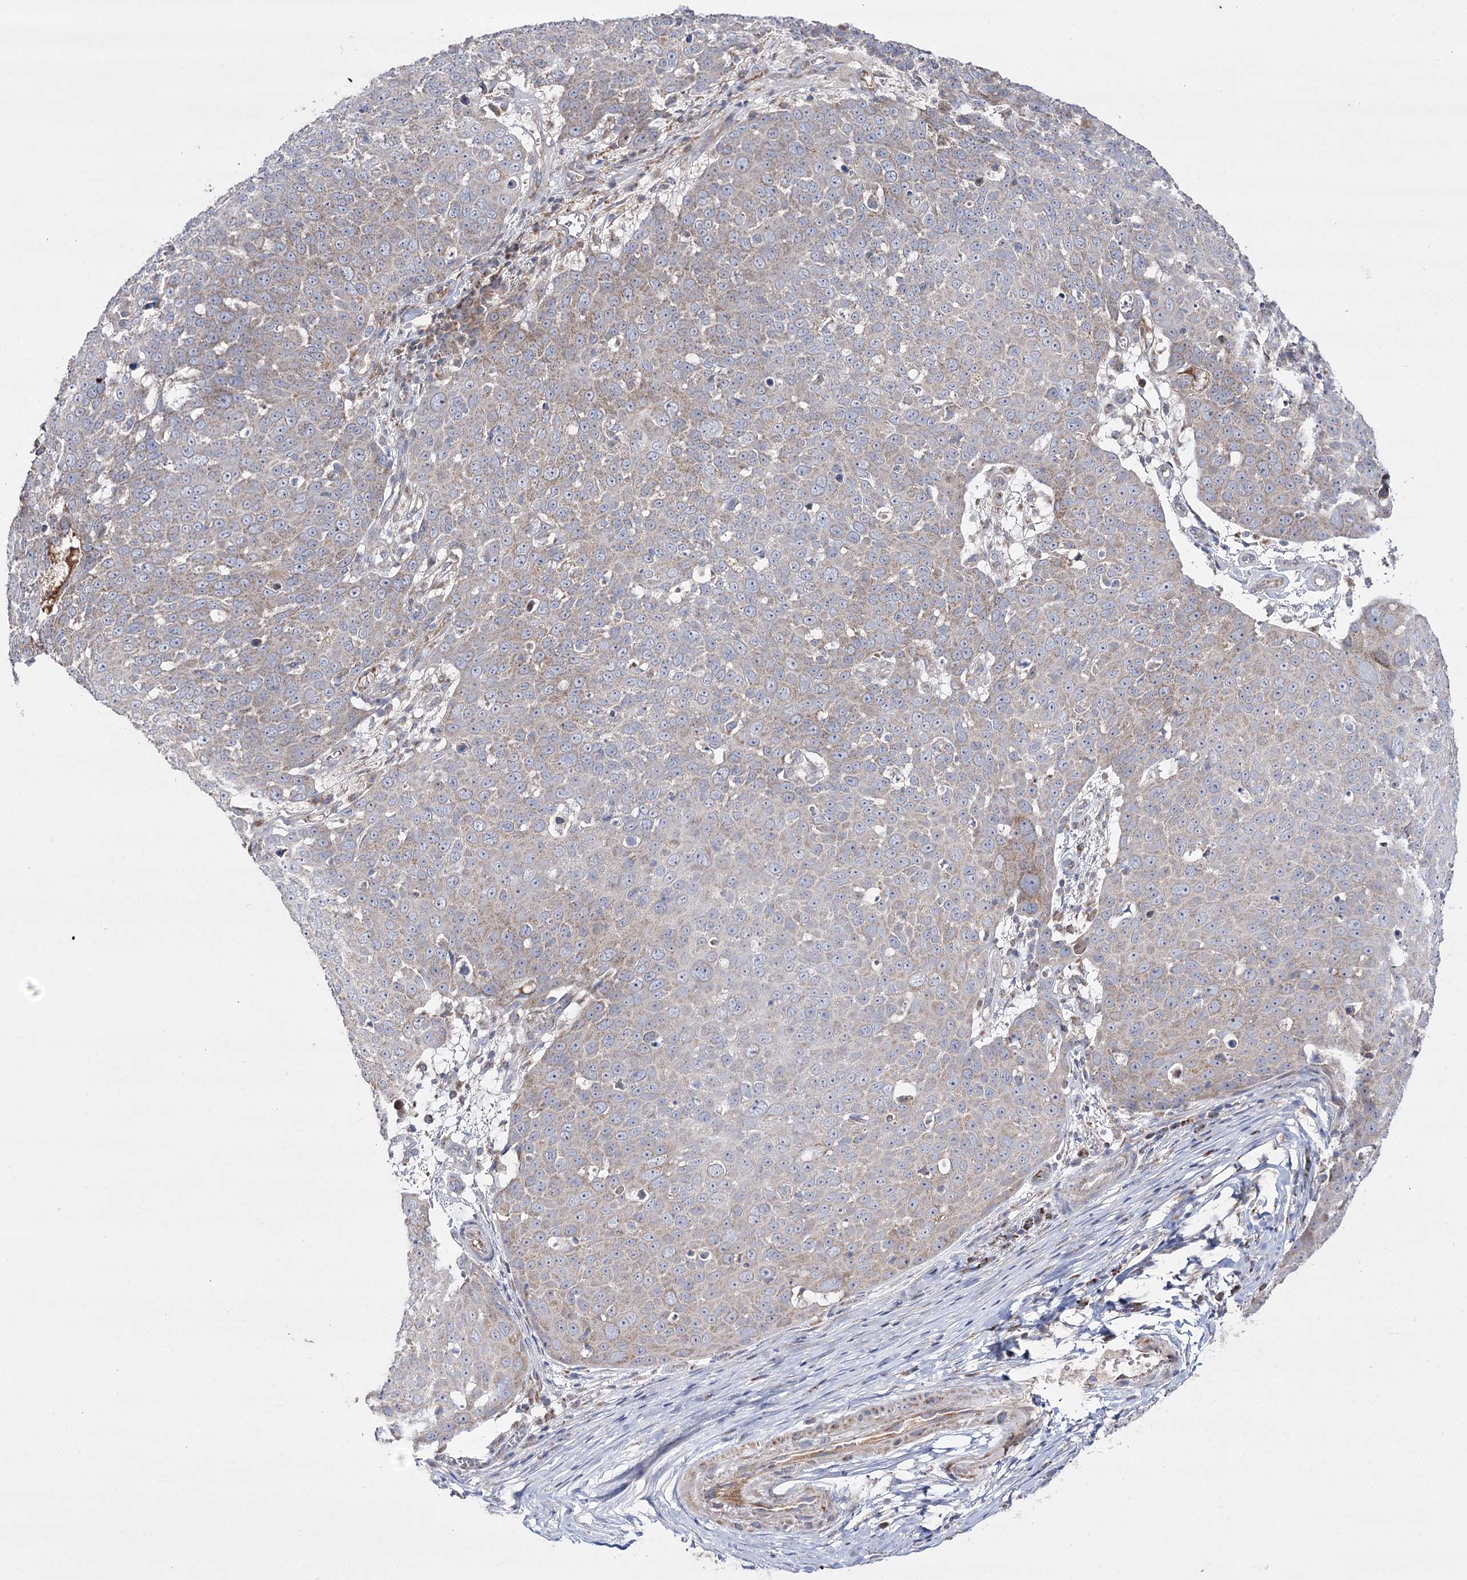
{"staining": {"intensity": "weak", "quantity": "<25%", "location": "cytoplasmic/membranous"}, "tissue": "skin cancer", "cell_type": "Tumor cells", "image_type": "cancer", "snomed": [{"axis": "morphology", "description": "Squamous cell carcinoma, NOS"}, {"axis": "topography", "description": "Skin"}], "caption": "The micrograph exhibits no significant staining in tumor cells of squamous cell carcinoma (skin).", "gene": "NADK2", "patient": {"sex": "male", "age": 71}}